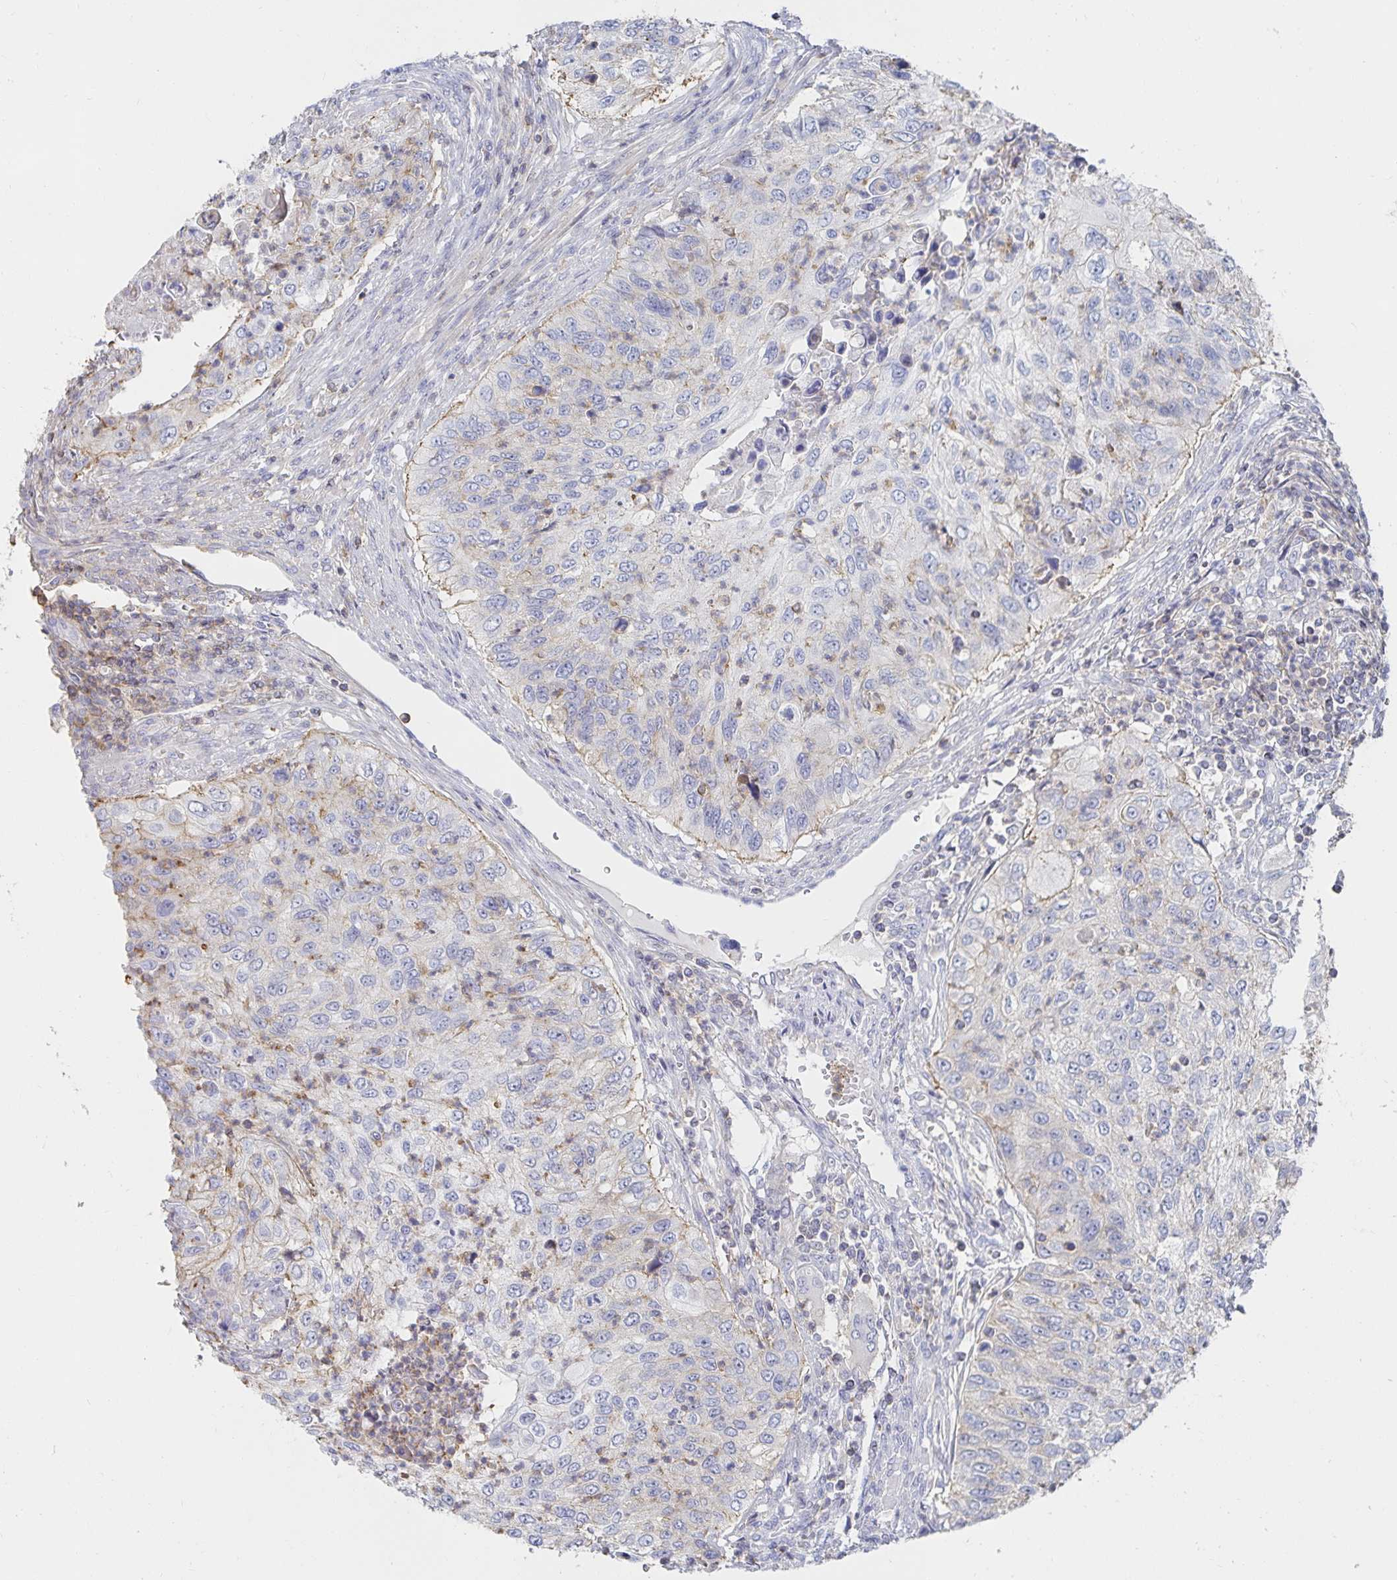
{"staining": {"intensity": "weak", "quantity": "<25%", "location": "cytoplasmic/membranous"}, "tissue": "urothelial cancer", "cell_type": "Tumor cells", "image_type": "cancer", "snomed": [{"axis": "morphology", "description": "Urothelial carcinoma, High grade"}, {"axis": "topography", "description": "Urinary bladder"}], "caption": "Urothelial cancer was stained to show a protein in brown. There is no significant expression in tumor cells.", "gene": "PIK3CD", "patient": {"sex": "female", "age": 60}}